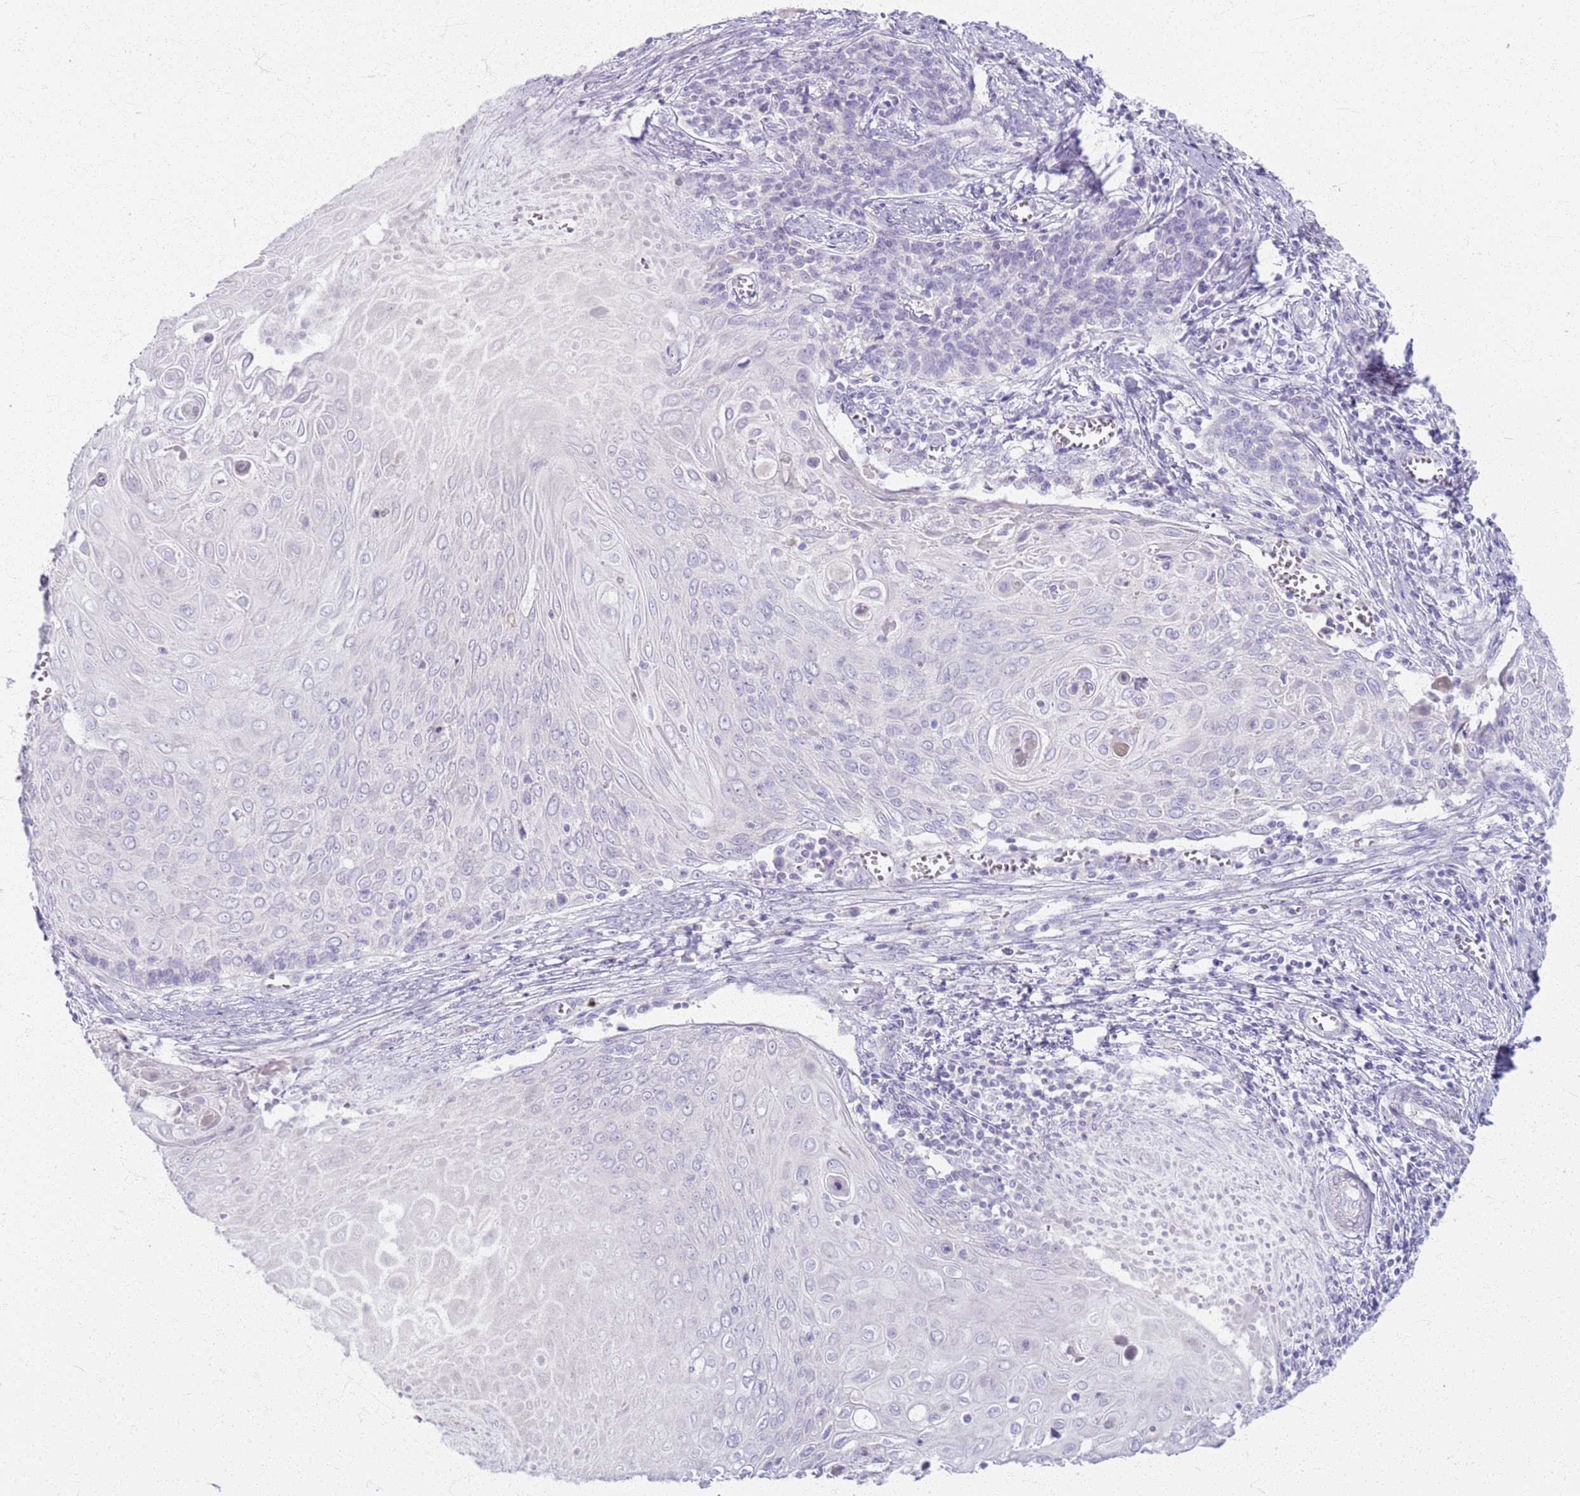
{"staining": {"intensity": "negative", "quantity": "none", "location": "none"}, "tissue": "cervical cancer", "cell_type": "Tumor cells", "image_type": "cancer", "snomed": [{"axis": "morphology", "description": "Squamous cell carcinoma, NOS"}, {"axis": "topography", "description": "Cervix"}], "caption": "This is a histopathology image of immunohistochemistry staining of squamous cell carcinoma (cervical), which shows no staining in tumor cells.", "gene": "CSRP3", "patient": {"sex": "female", "age": 39}}